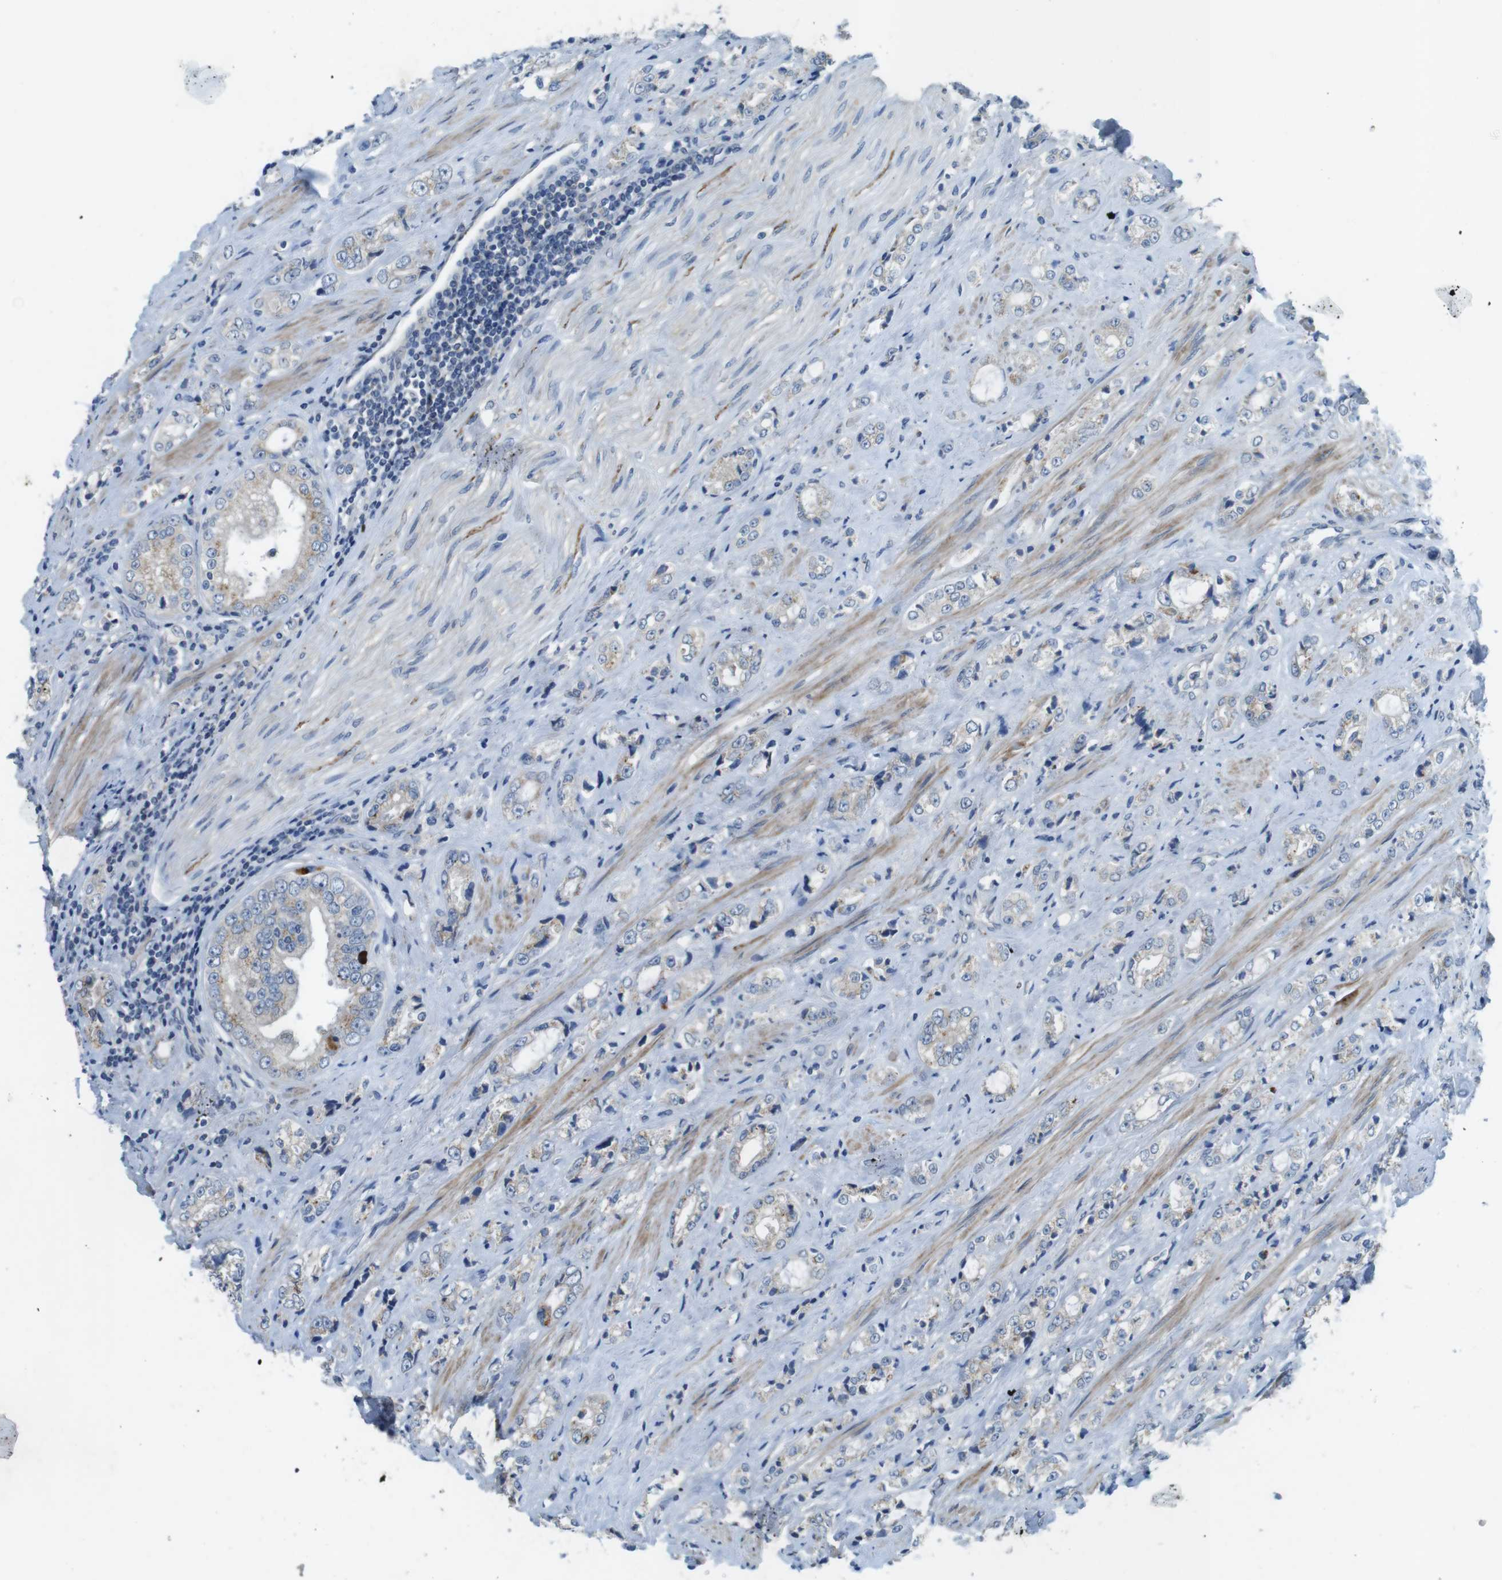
{"staining": {"intensity": "negative", "quantity": "none", "location": "none"}, "tissue": "prostate cancer", "cell_type": "Tumor cells", "image_type": "cancer", "snomed": [{"axis": "morphology", "description": "Adenocarcinoma, High grade"}, {"axis": "topography", "description": "Prostate"}], "caption": "Immunohistochemical staining of human high-grade adenocarcinoma (prostate) demonstrates no significant expression in tumor cells.", "gene": "TYW1", "patient": {"sex": "male", "age": 61}}